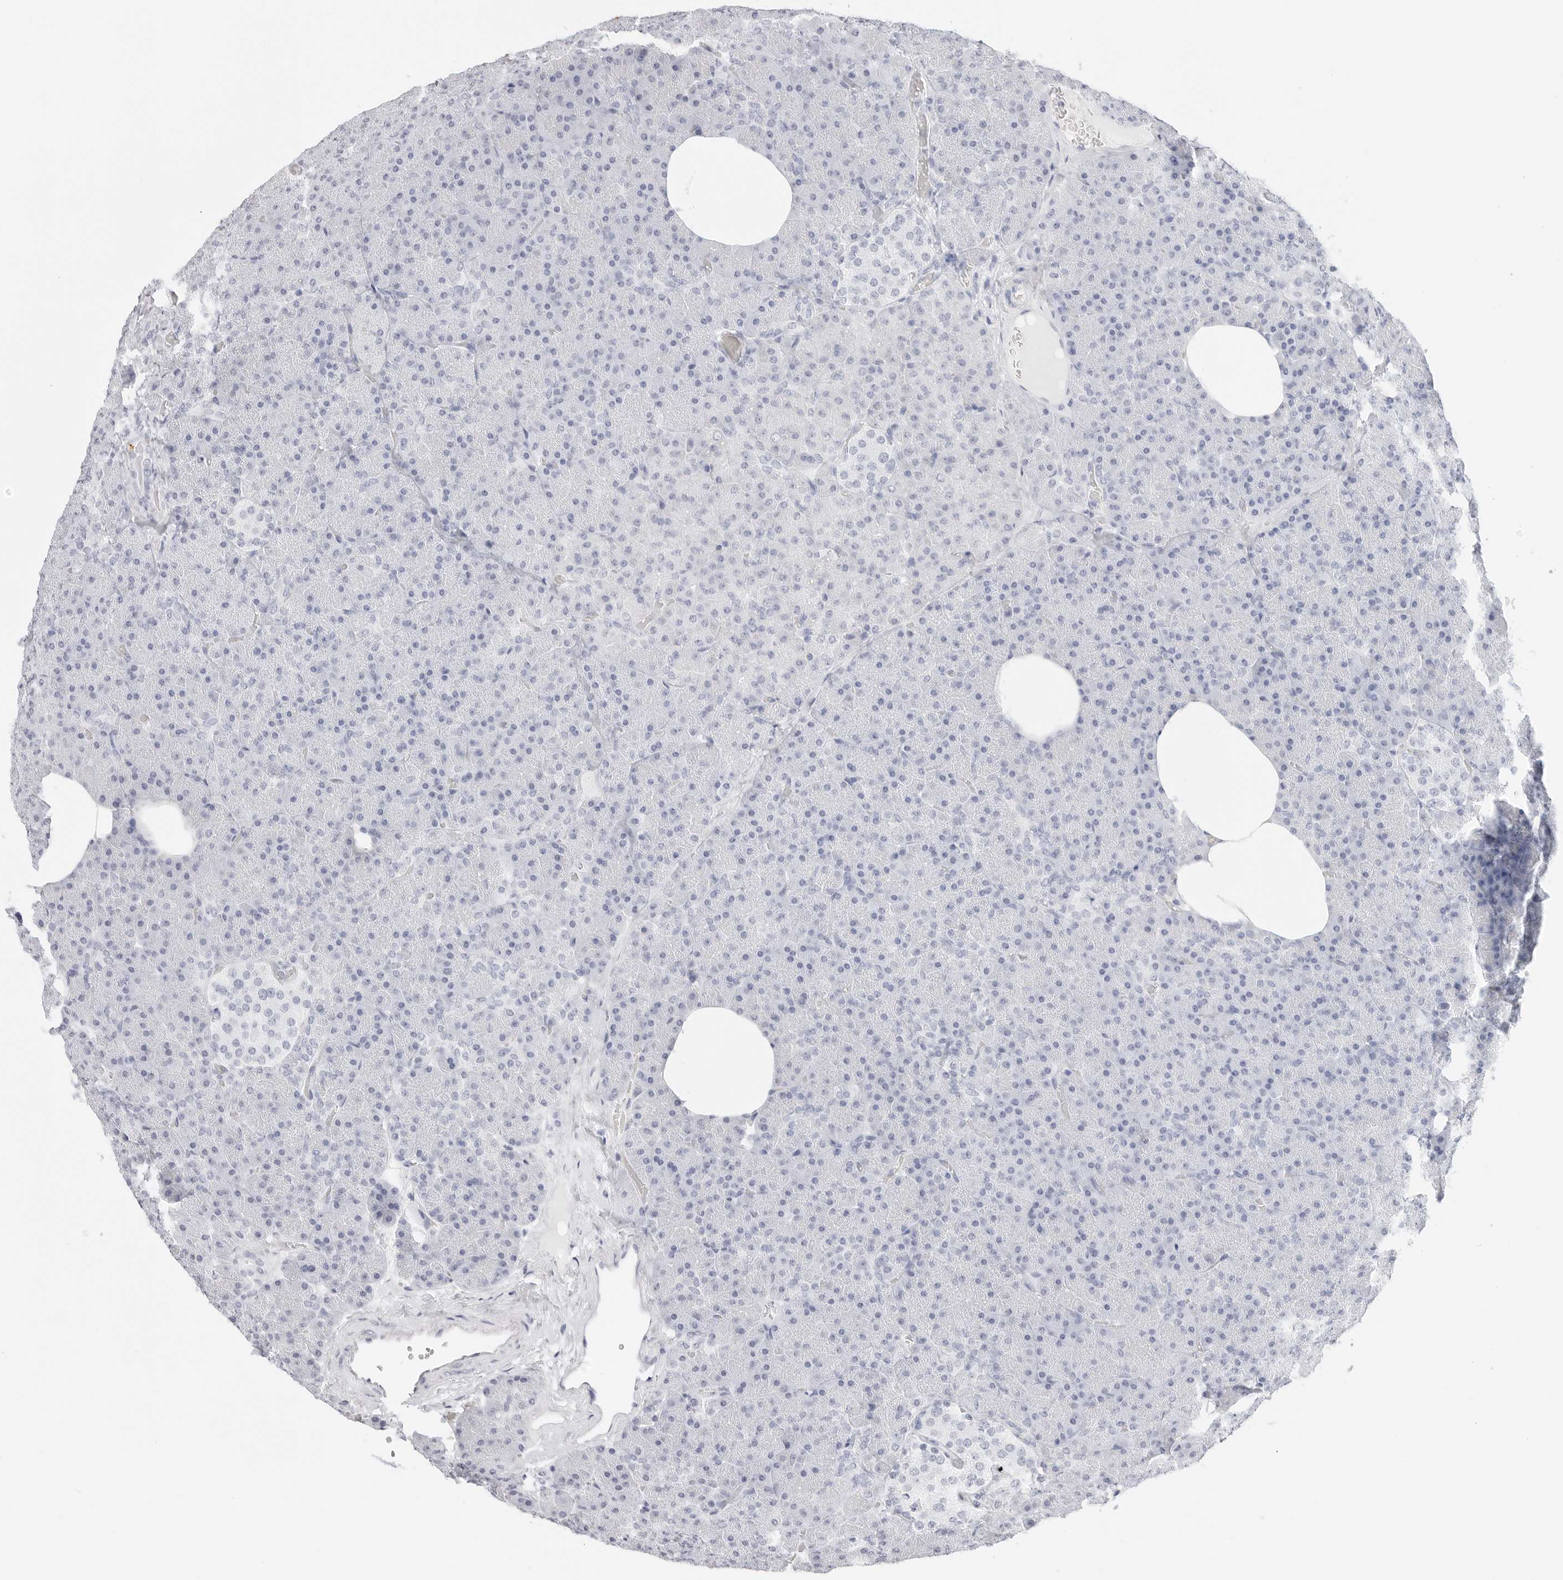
{"staining": {"intensity": "negative", "quantity": "none", "location": "none"}, "tissue": "pancreas", "cell_type": "Exocrine glandular cells", "image_type": "normal", "snomed": [{"axis": "morphology", "description": "Normal tissue, NOS"}, {"axis": "morphology", "description": "Carcinoid, malignant, NOS"}, {"axis": "topography", "description": "Pancreas"}], "caption": "Immunohistochemistry (IHC) of normal pancreas reveals no positivity in exocrine glandular cells. (DAB IHC visualized using brightfield microscopy, high magnification).", "gene": "TFF2", "patient": {"sex": "female", "age": 35}}